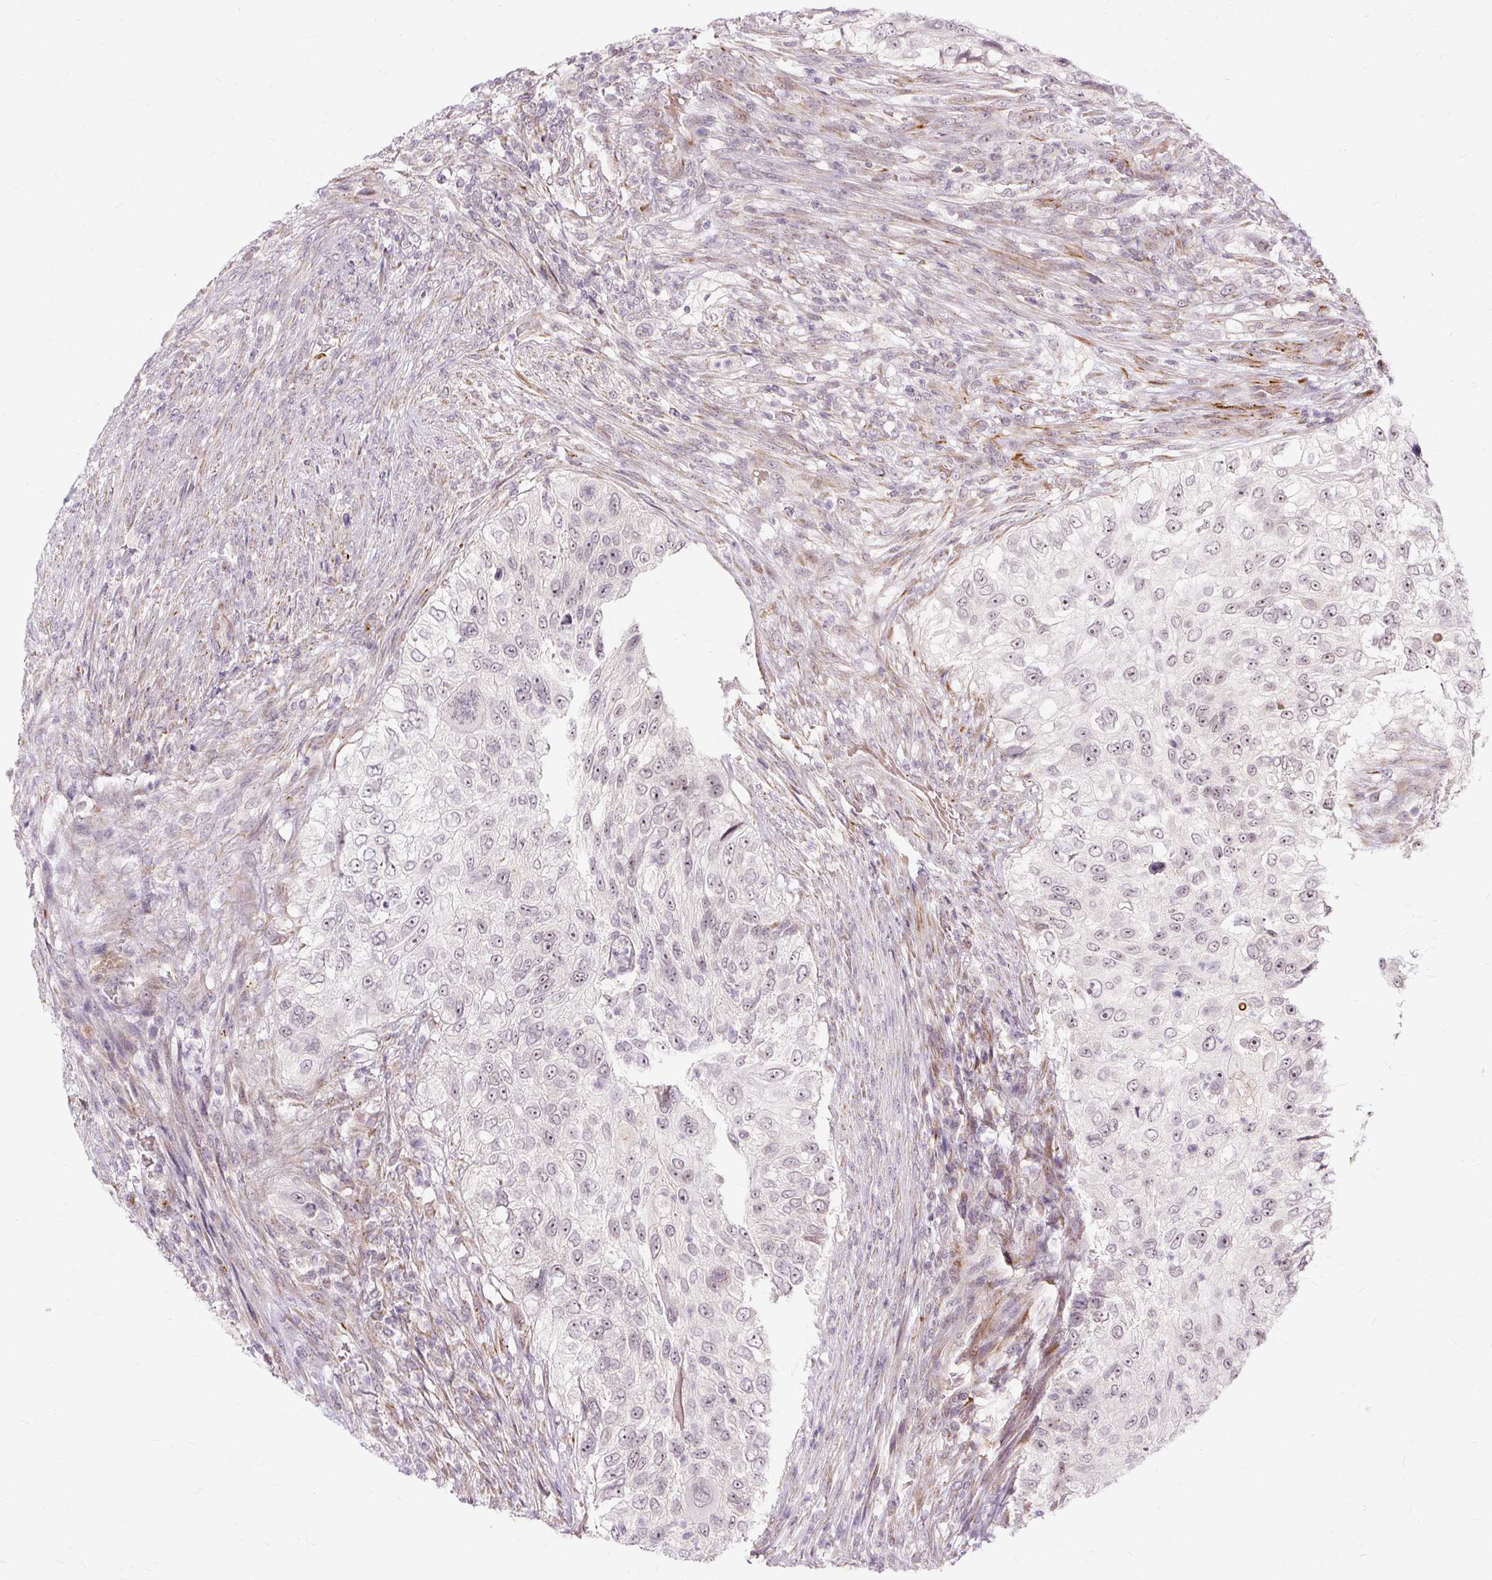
{"staining": {"intensity": "weak", "quantity": "25%-75%", "location": "nuclear"}, "tissue": "urothelial cancer", "cell_type": "Tumor cells", "image_type": "cancer", "snomed": [{"axis": "morphology", "description": "Urothelial carcinoma, High grade"}, {"axis": "topography", "description": "Urinary bladder"}], "caption": "Immunohistochemistry (IHC) of high-grade urothelial carcinoma displays low levels of weak nuclear staining in about 25%-75% of tumor cells.", "gene": "MMACHC", "patient": {"sex": "female", "age": 60}}